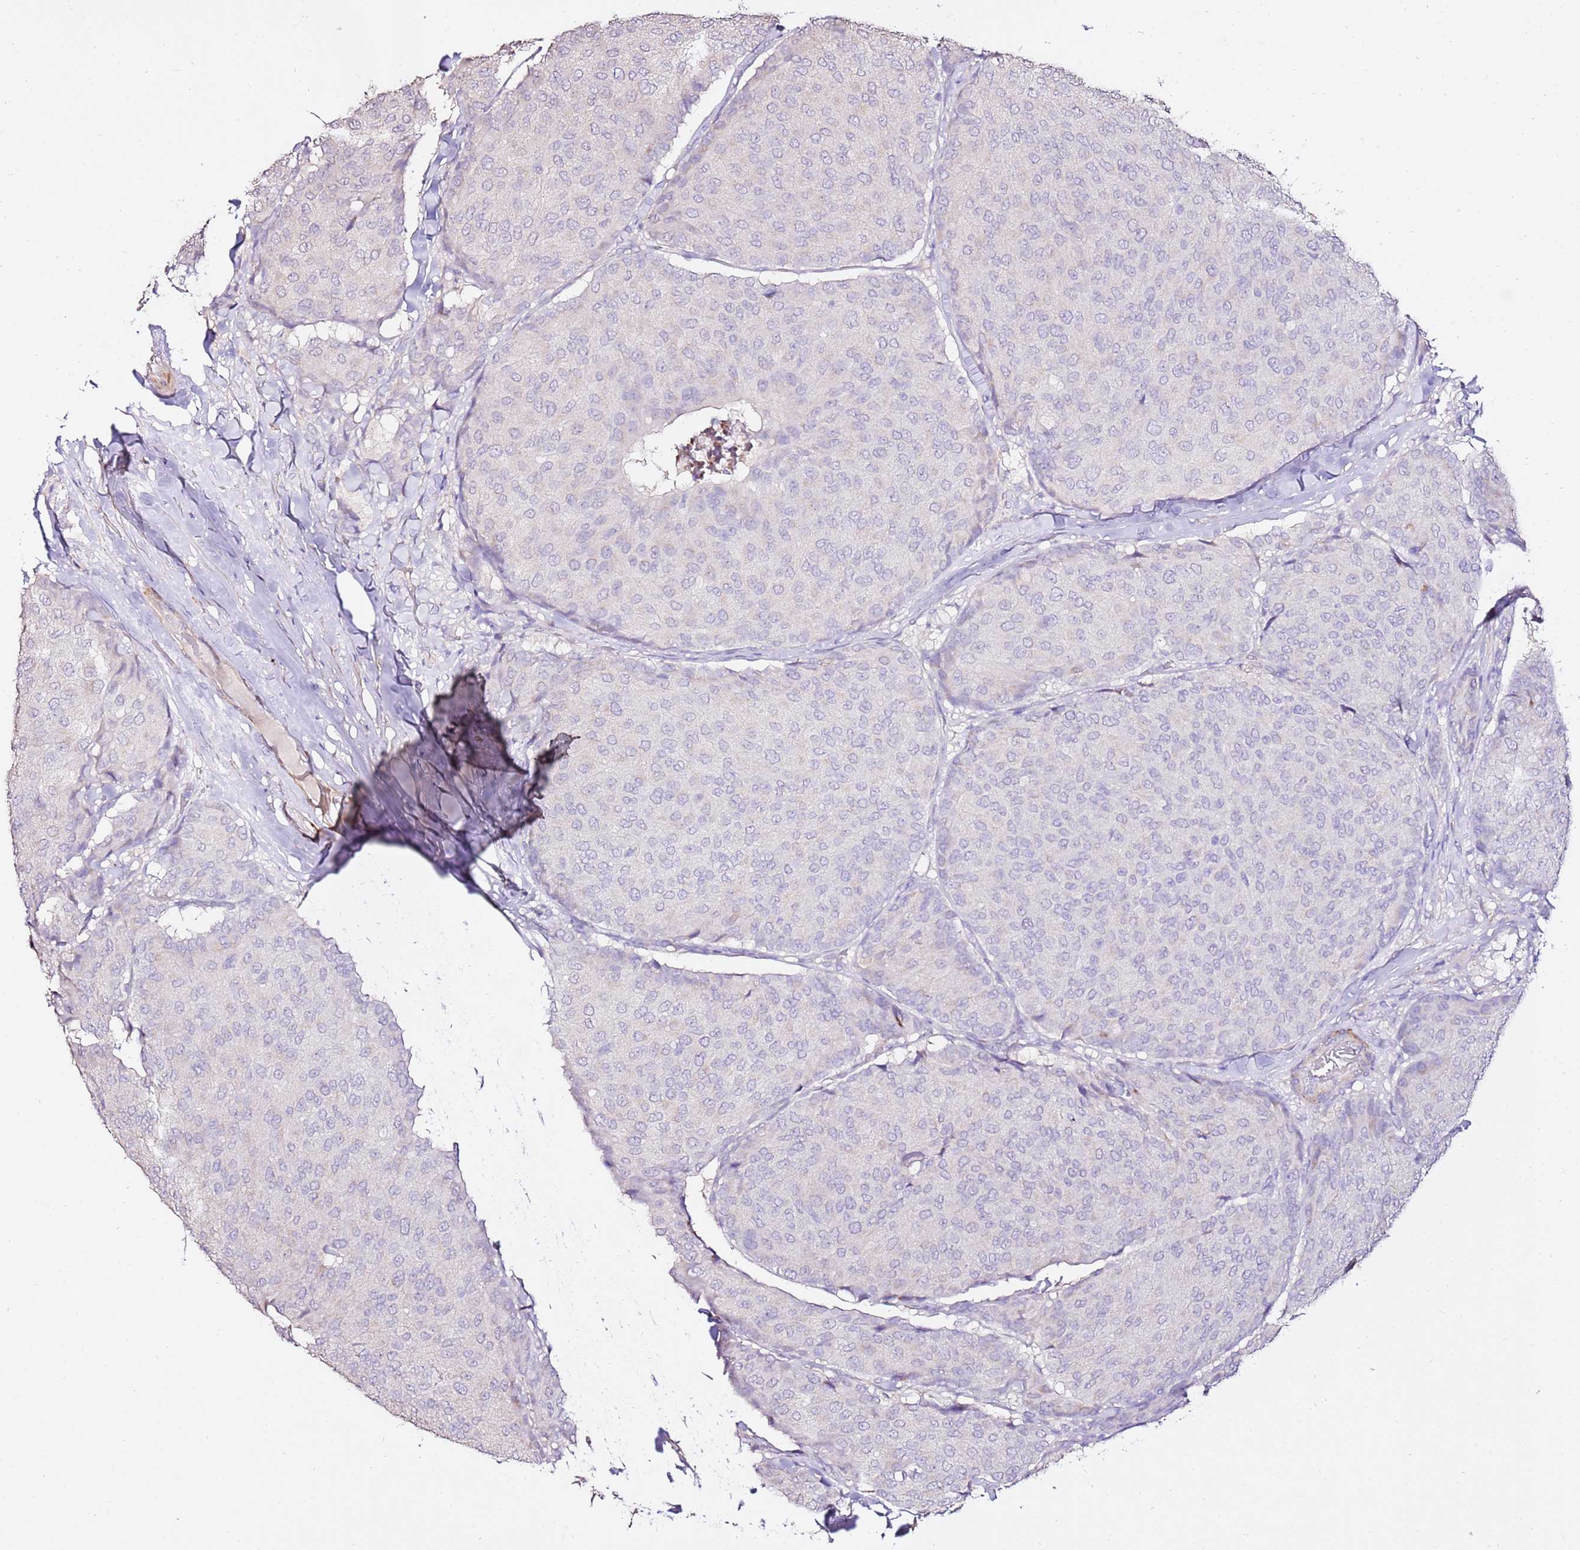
{"staining": {"intensity": "negative", "quantity": "none", "location": "none"}, "tissue": "breast cancer", "cell_type": "Tumor cells", "image_type": "cancer", "snomed": [{"axis": "morphology", "description": "Duct carcinoma"}, {"axis": "topography", "description": "Breast"}], "caption": "Tumor cells show no significant protein staining in breast cancer (infiltrating ductal carcinoma).", "gene": "ART5", "patient": {"sex": "female", "age": 75}}